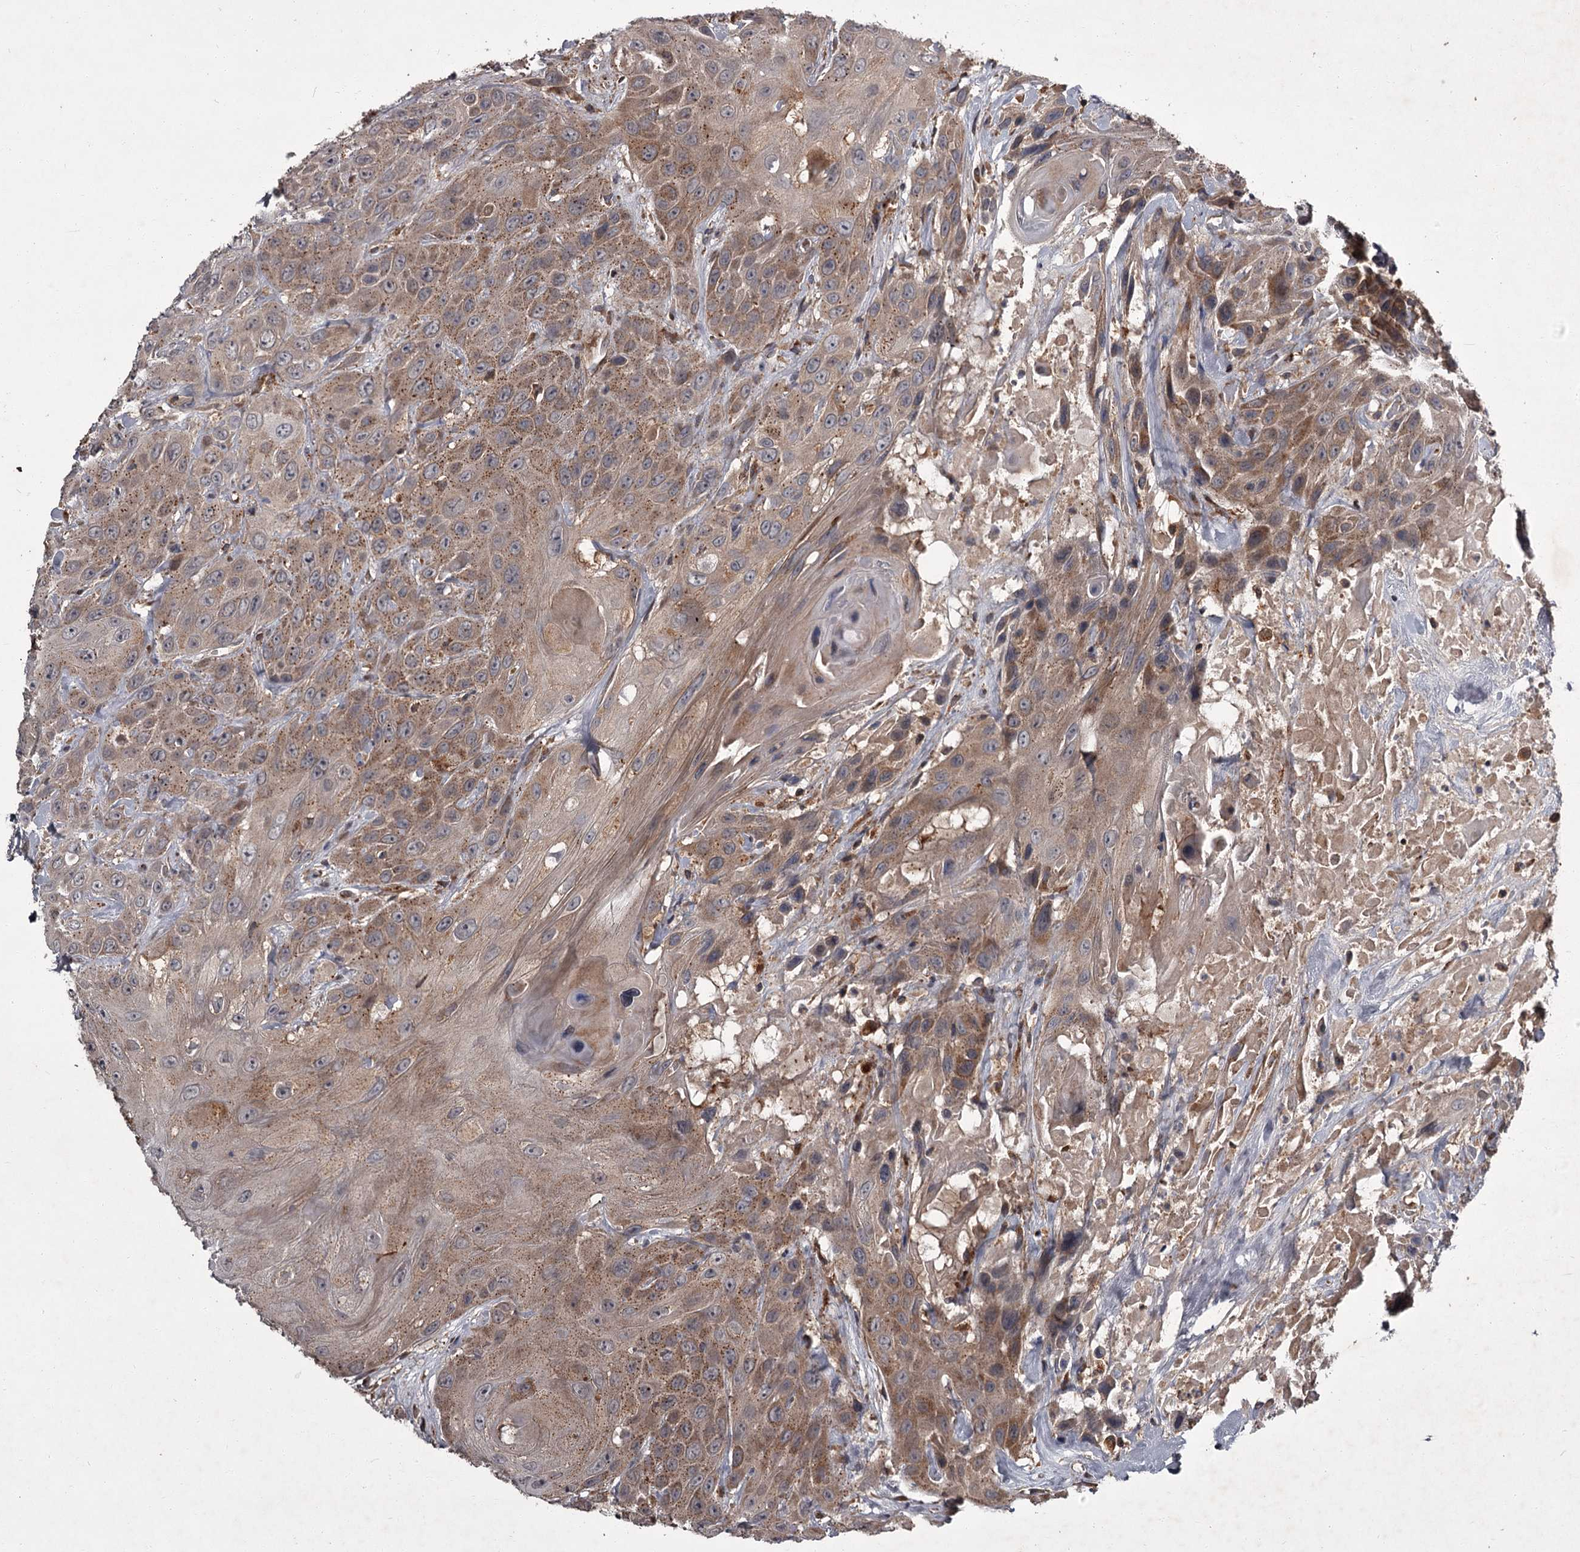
{"staining": {"intensity": "moderate", "quantity": ">75%", "location": "cytoplasmic/membranous"}, "tissue": "head and neck cancer", "cell_type": "Tumor cells", "image_type": "cancer", "snomed": [{"axis": "morphology", "description": "Squamous cell carcinoma, NOS"}, {"axis": "topography", "description": "Head-Neck"}], "caption": "Moderate cytoplasmic/membranous staining is present in approximately >75% of tumor cells in head and neck cancer (squamous cell carcinoma).", "gene": "UNC93B1", "patient": {"sex": "male", "age": 81}}